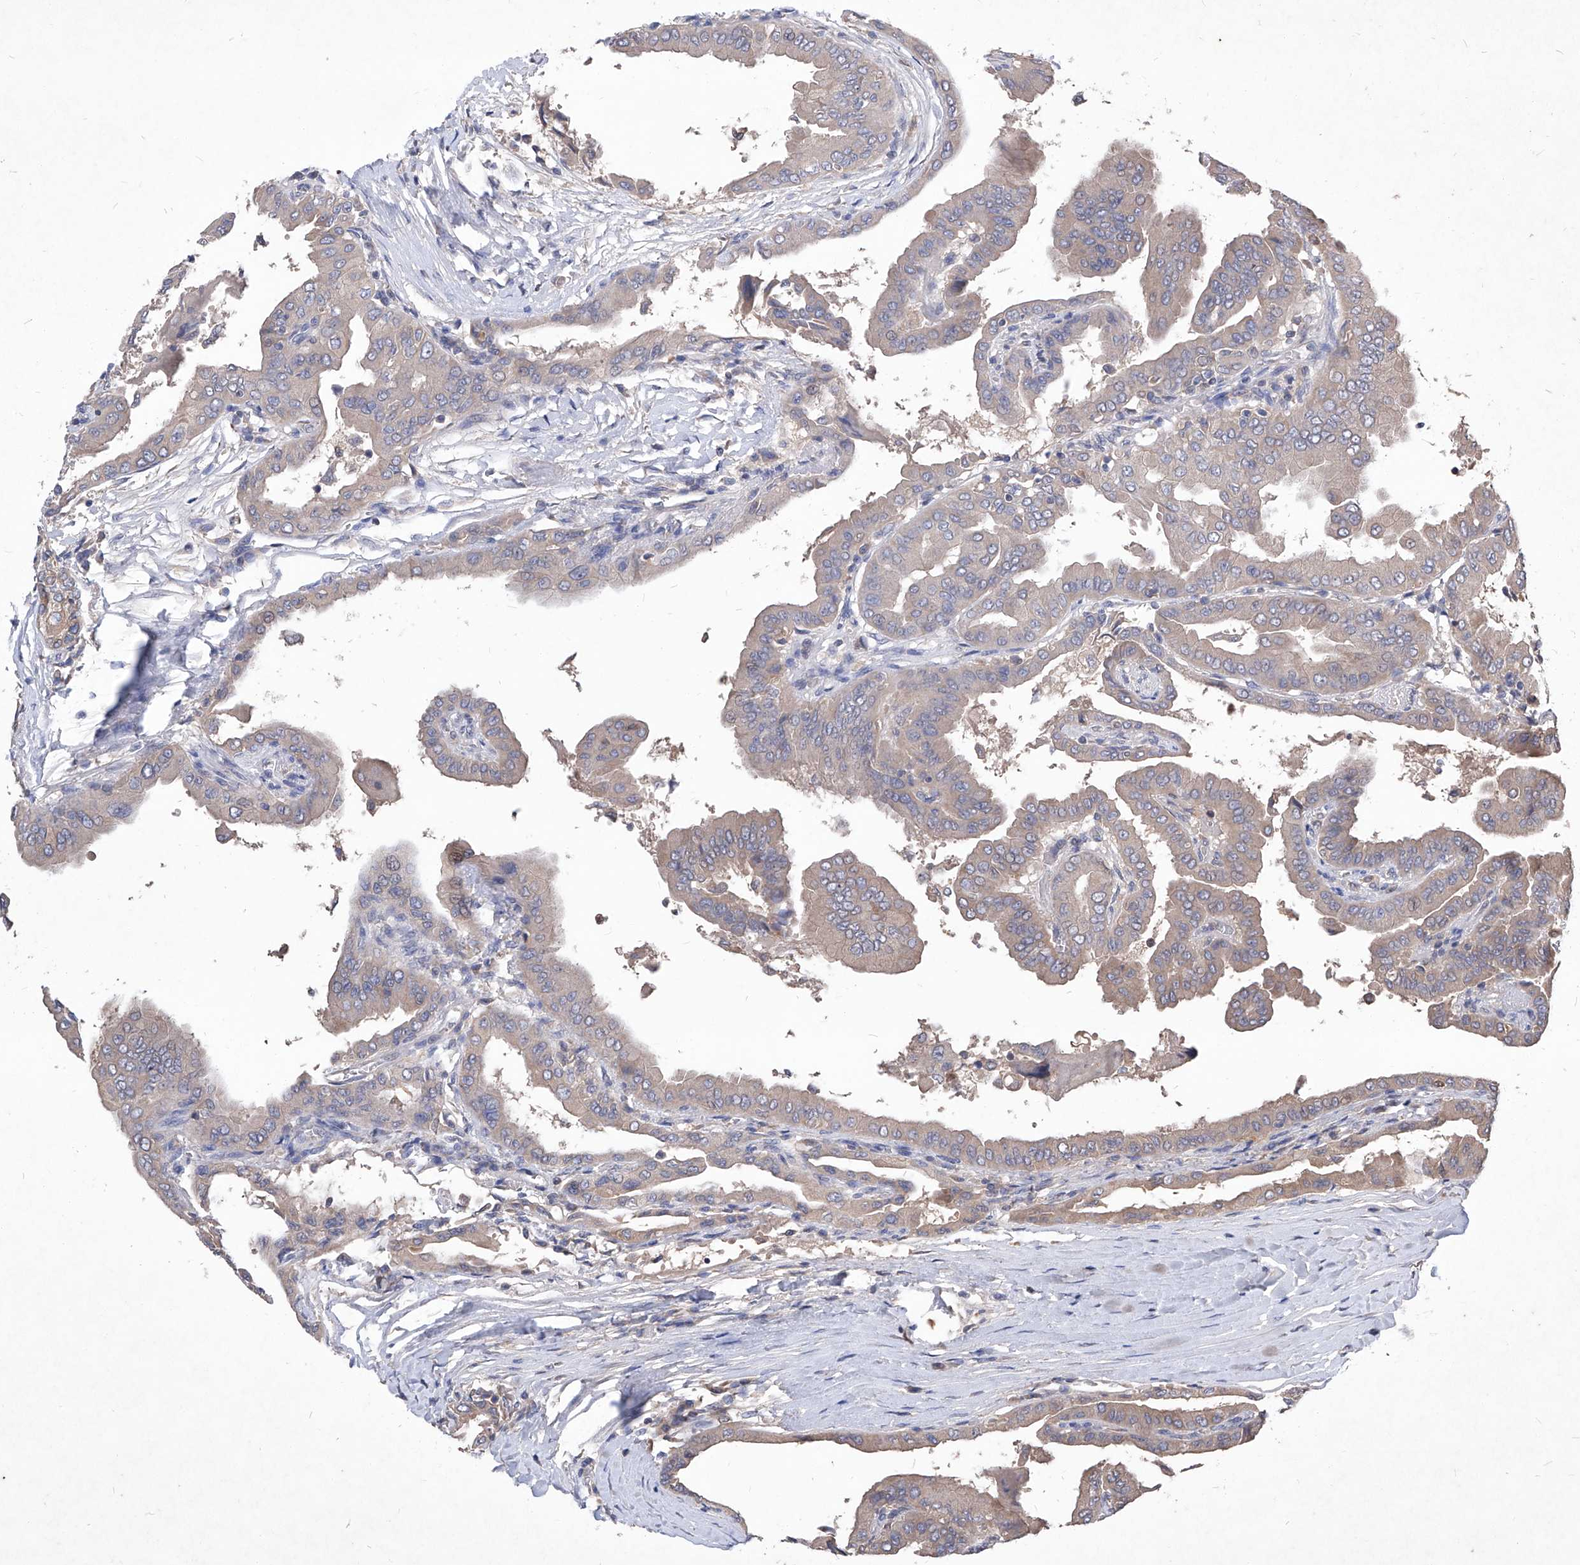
{"staining": {"intensity": "weak", "quantity": "<25%", "location": "cytoplasmic/membranous"}, "tissue": "thyroid cancer", "cell_type": "Tumor cells", "image_type": "cancer", "snomed": [{"axis": "morphology", "description": "Papillary adenocarcinoma, NOS"}, {"axis": "topography", "description": "Thyroid gland"}], "caption": "High magnification brightfield microscopy of thyroid papillary adenocarcinoma stained with DAB (brown) and counterstained with hematoxylin (blue): tumor cells show no significant staining. (DAB (3,3'-diaminobenzidine) immunohistochemistry (IHC) with hematoxylin counter stain).", "gene": "SYNGR1", "patient": {"sex": "male", "age": 33}}